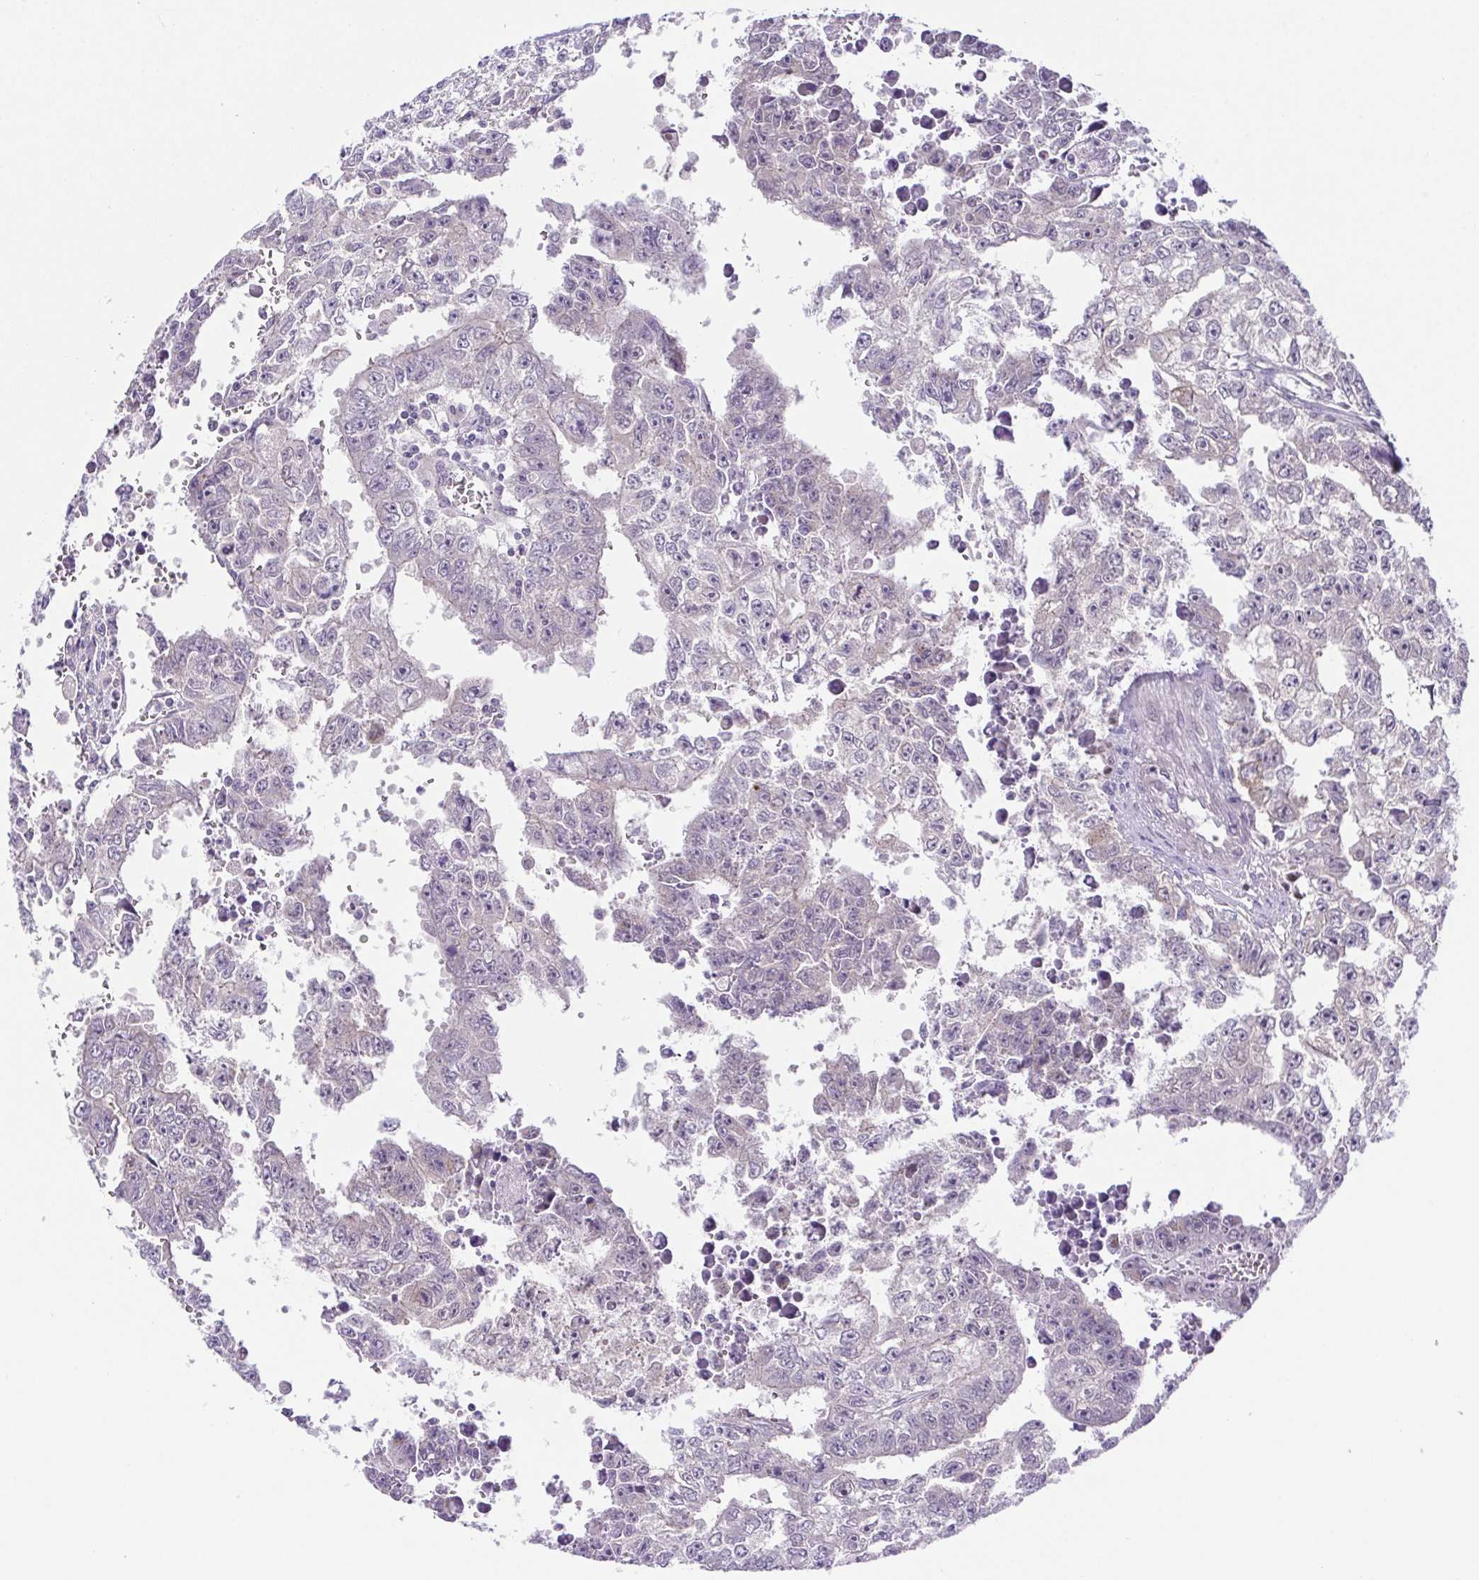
{"staining": {"intensity": "negative", "quantity": "none", "location": "none"}, "tissue": "testis cancer", "cell_type": "Tumor cells", "image_type": "cancer", "snomed": [{"axis": "morphology", "description": "Carcinoma, Embryonal, NOS"}, {"axis": "morphology", "description": "Teratoma, malignant, NOS"}, {"axis": "topography", "description": "Testis"}], "caption": "A micrograph of human testis cancer is negative for staining in tumor cells.", "gene": "UBE2Q1", "patient": {"sex": "male", "age": 24}}